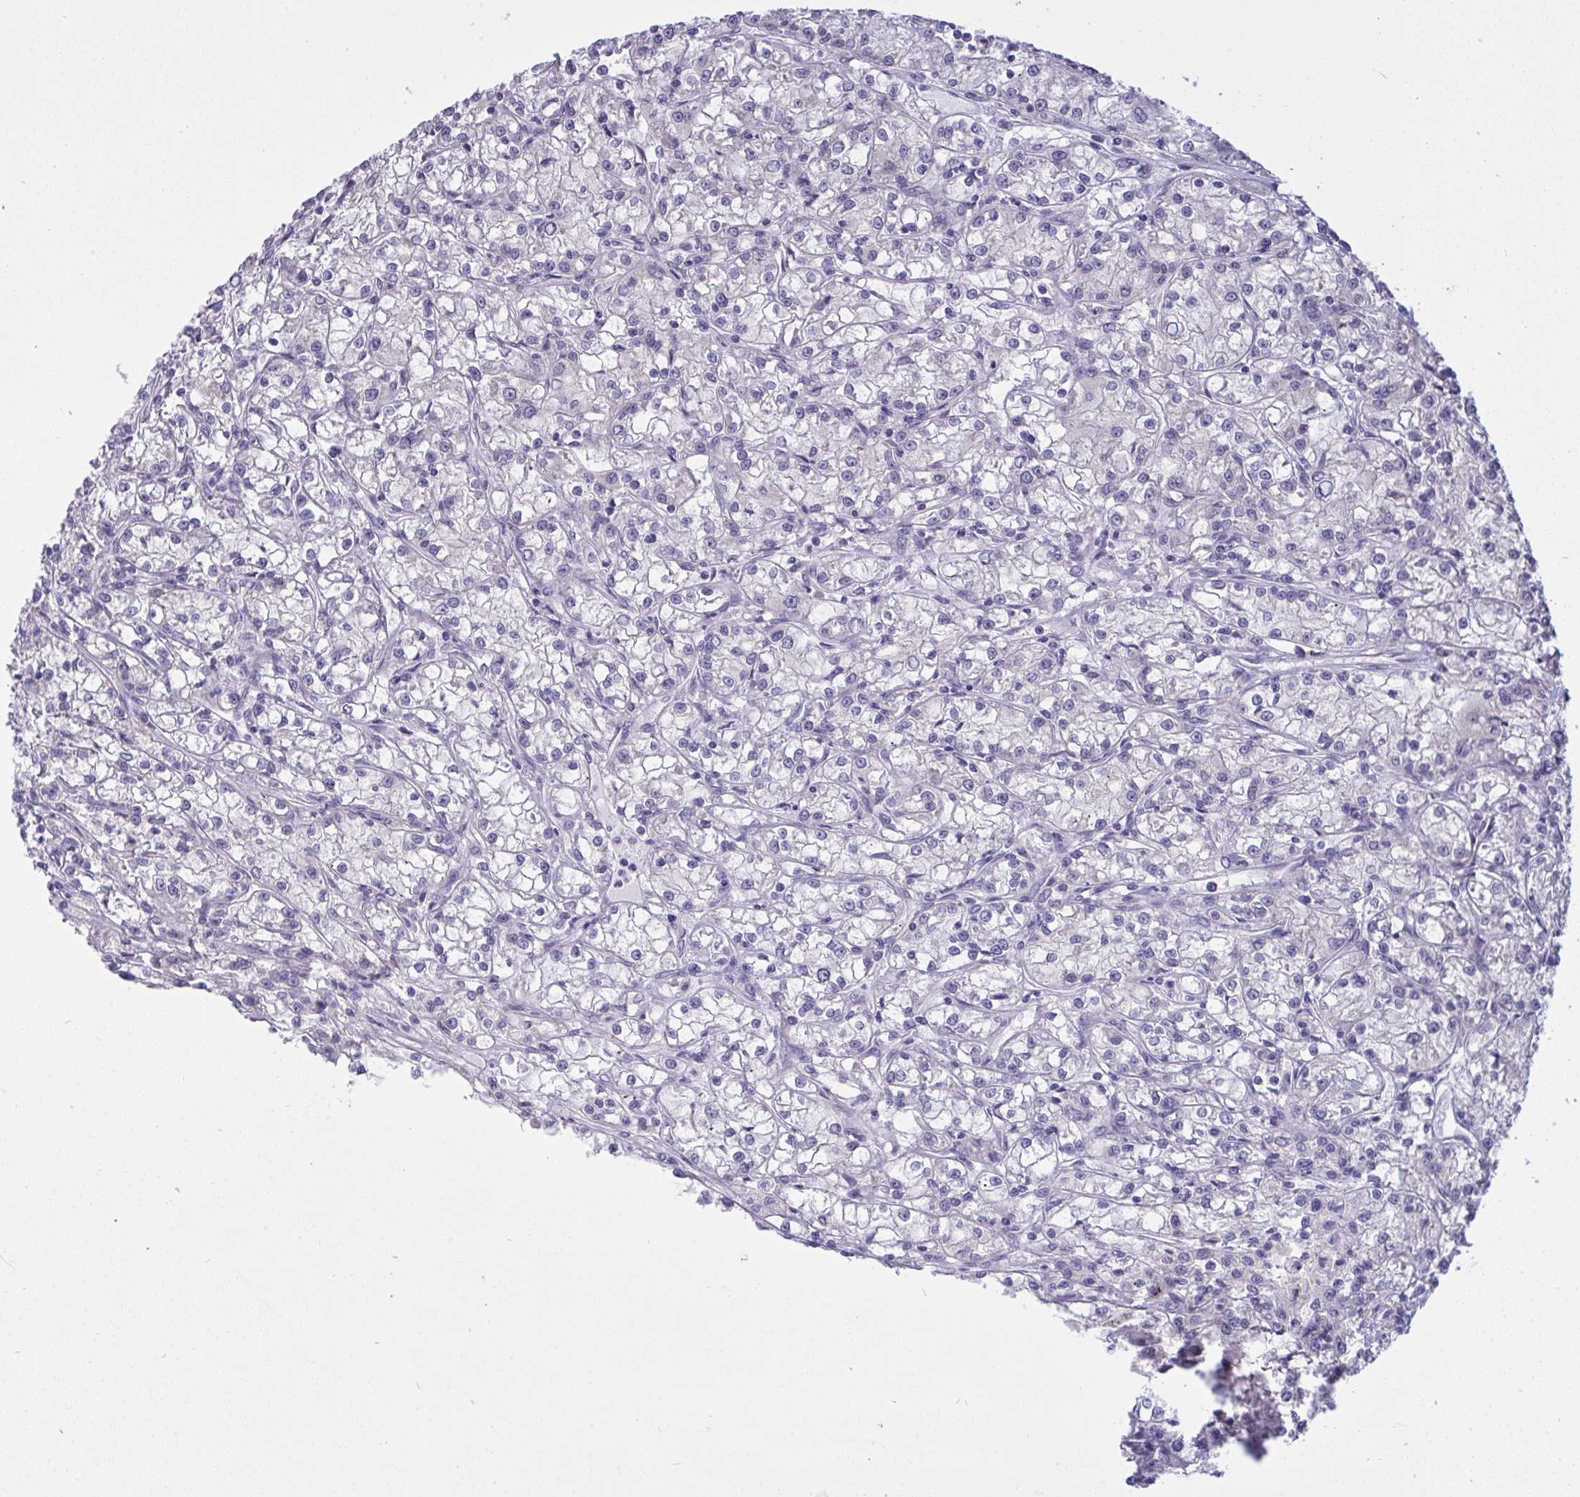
{"staining": {"intensity": "negative", "quantity": "none", "location": "none"}, "tissue": "renal cancer", "cell_type": "Tumor cells", "image_type": "cancer", "snomed": [{"axis": "morphology", "description": "Adenocarcinoma, NOS"}, {"axis": "topography", "description": "Kidney"}], "caption": "A micrograph of human renal cancer (adenocarcinoma) is negative for staining in tumor cells.", "gene": "TMEM41A", "patient": {"sex": "female", "age": 59}}